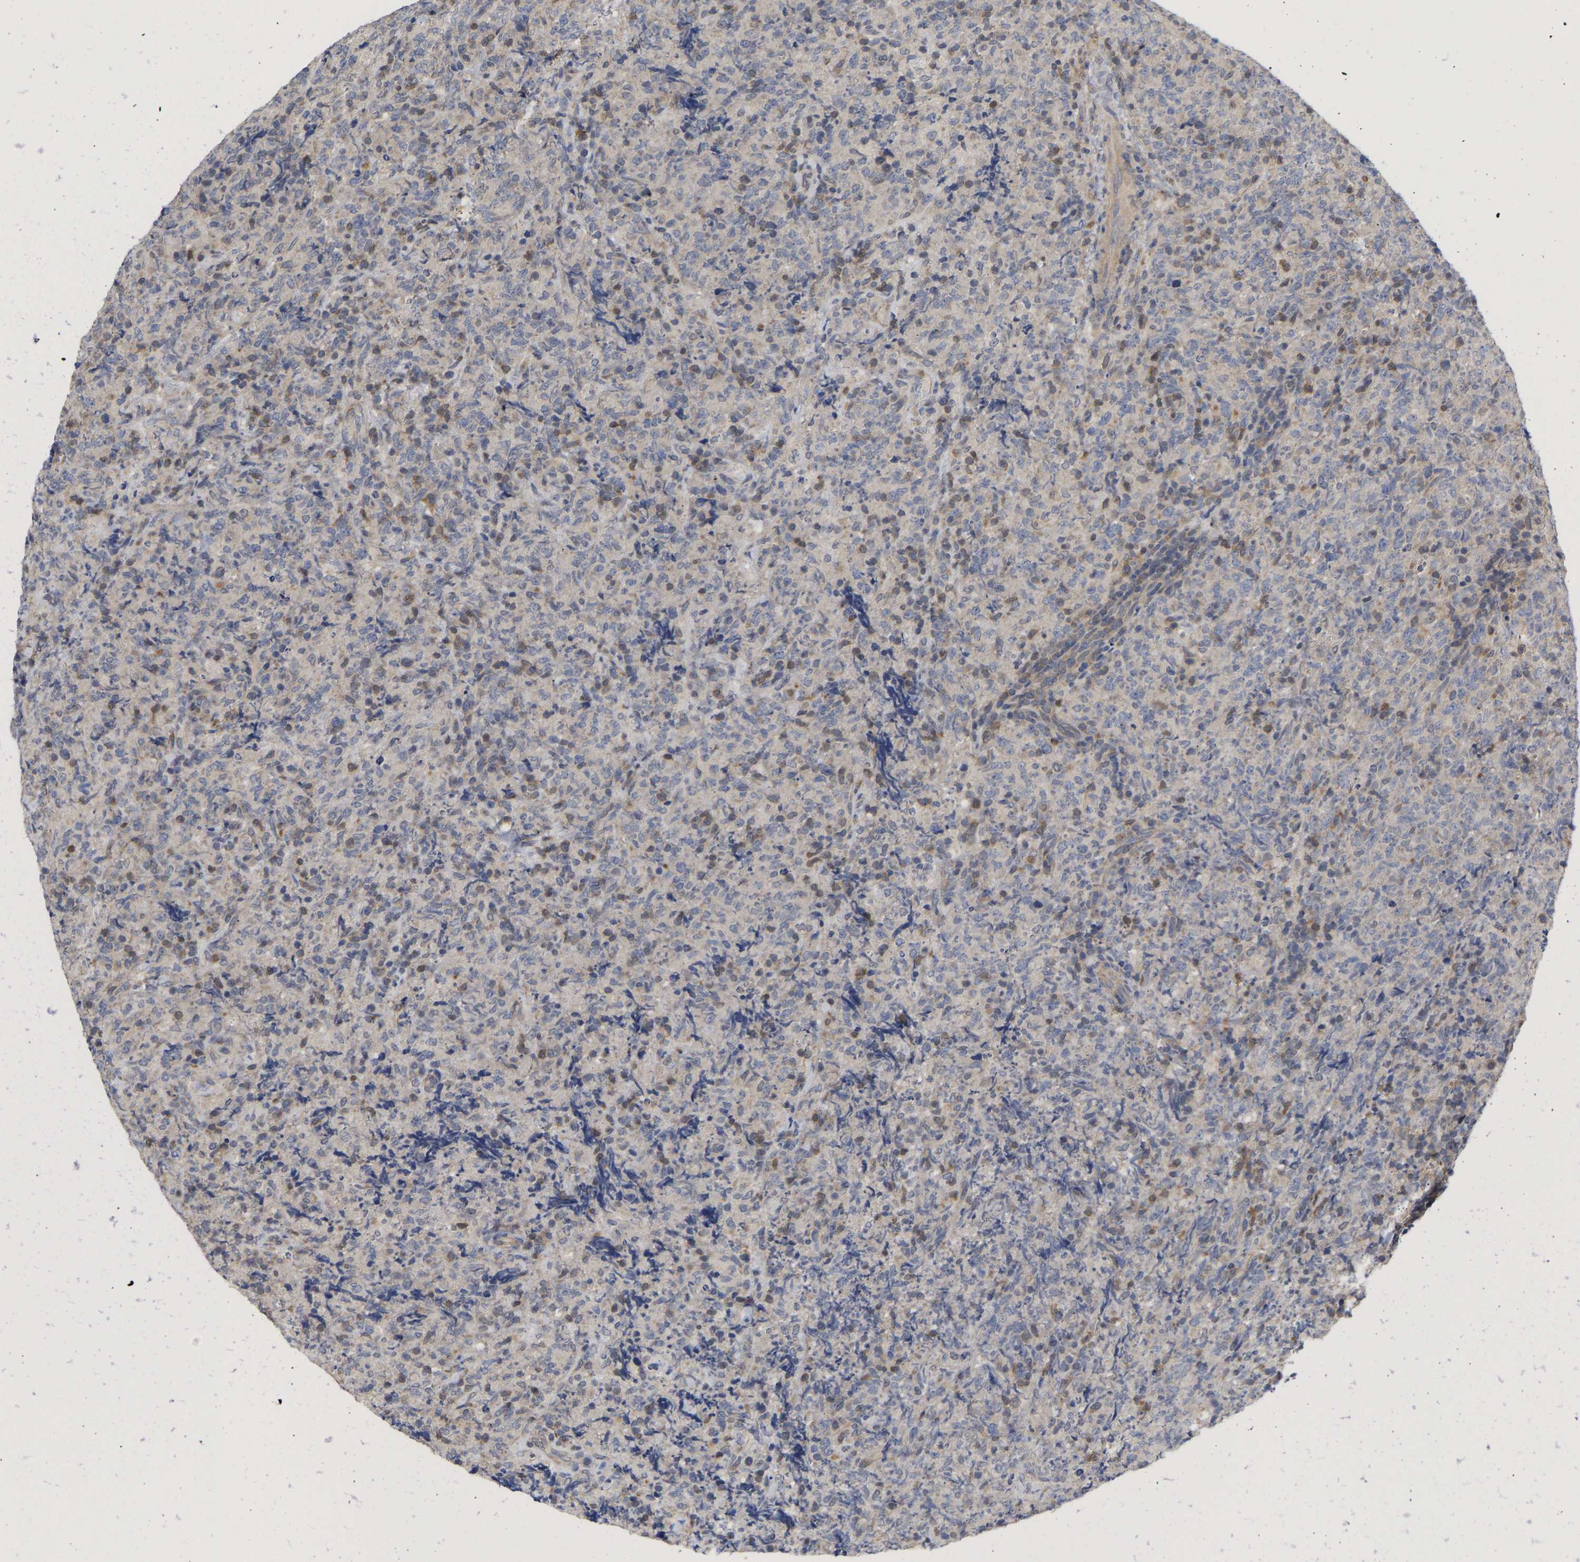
{"staining": {"intensity": "negative", "quantity": "none", "location": "none"}, "tissue": "lymphoma", "cell_type": "Tumor cells", "image_type": "cancer", "snomed": [{"axis": "morphology", "description": "Malignant lymphoma, non-Hodgkin's type, High grade"}, {"axis": "topography", "description": "Tonsil"}], "caption": "A photomicrograph of human high-grade malignant lymphoma, non-Hodgkin's type is negative for staining in tumor cells.", "gene": "MAP2K3", "patient": {"sex": "female", "age": 36}}